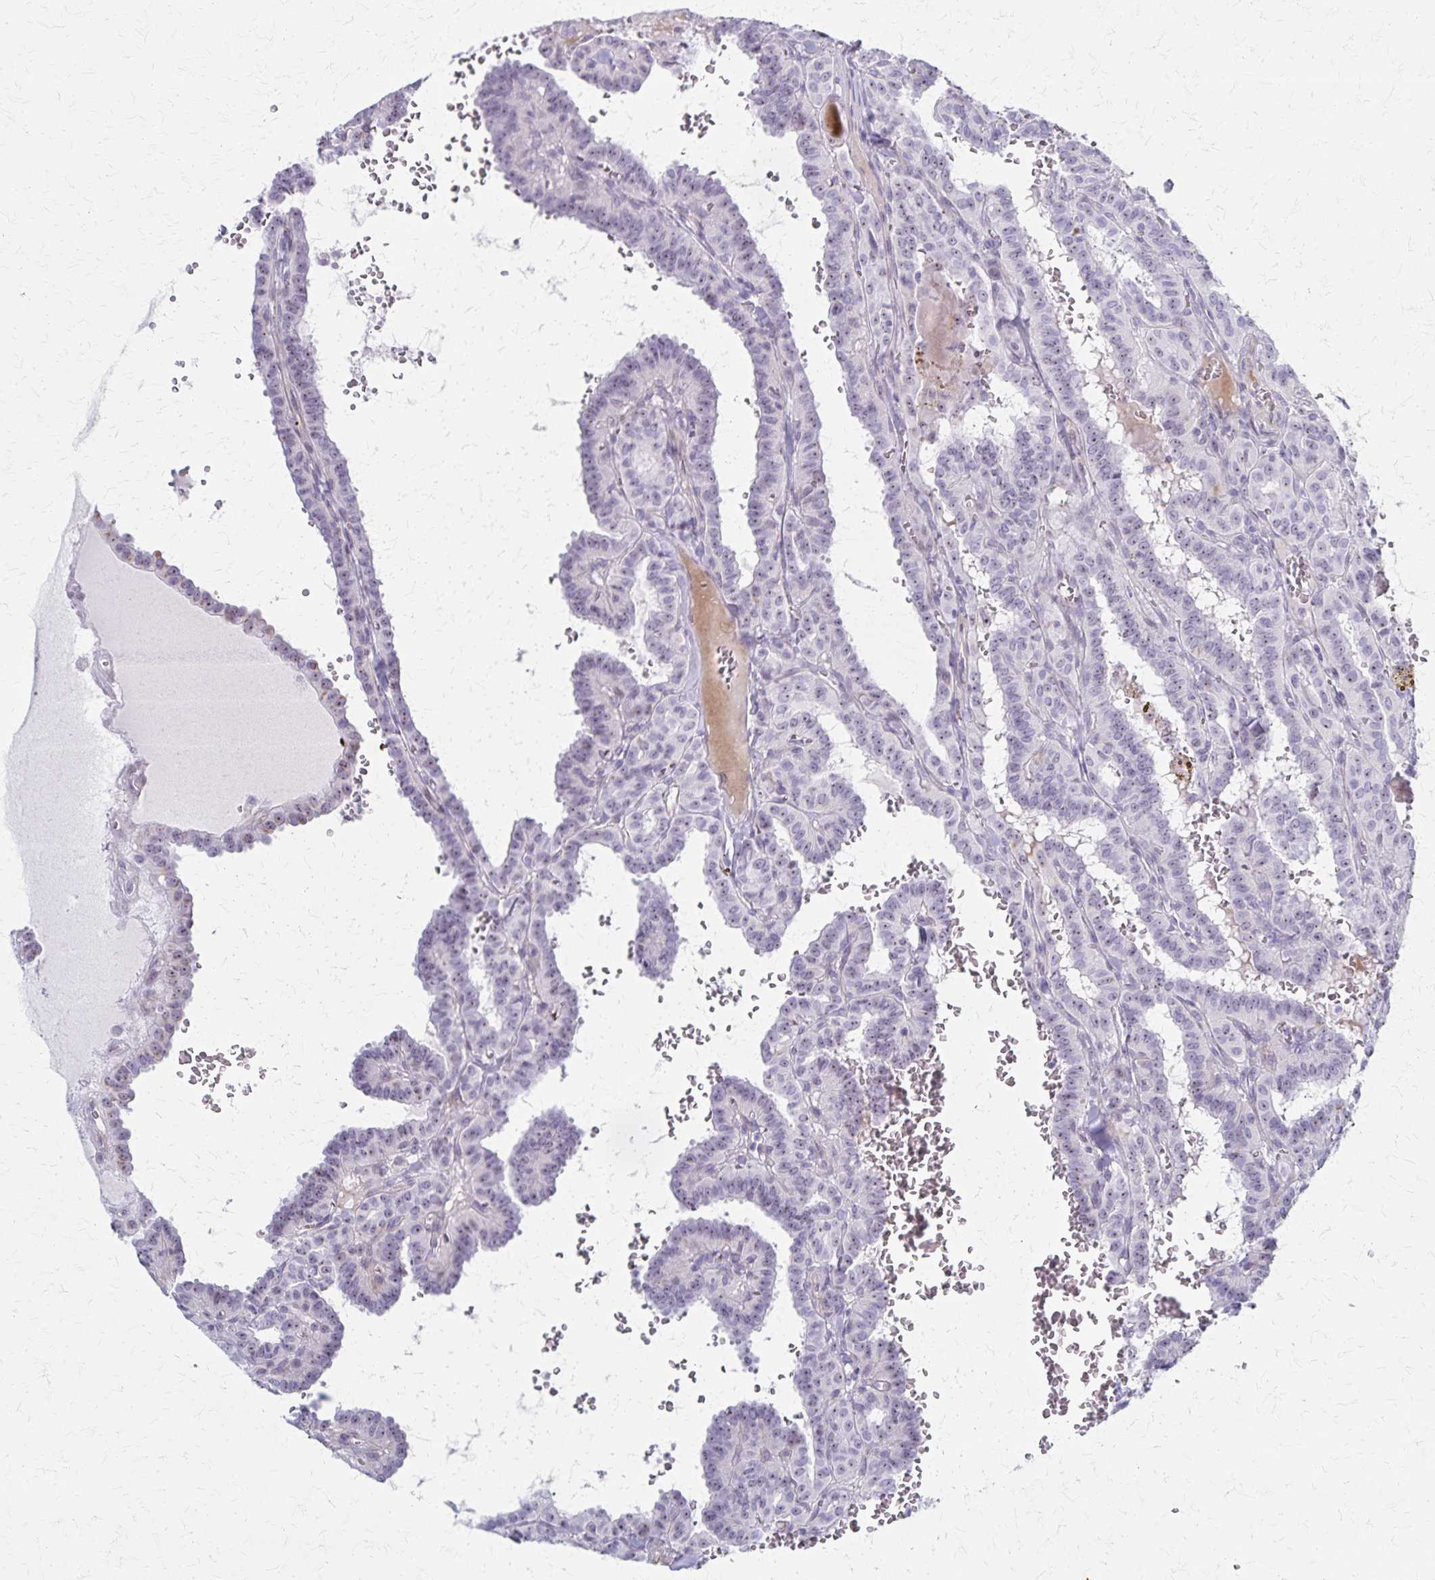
{"staining": {"intensity": "weak", "quantity": "25%-75%", "location": "nuclear"}, "tissue": "thyroid cancer", "cell_type": "Tumor cells", "image_type": "cancer", "snomed": [{"axis": "morphology", "description": "Papillary adenocarcinoma, NOS"}, {"axis": "topography", "description": "Thyroid gland"}], "caption": "A low amount of weak nuclear positivity is appreciated in approximately 25%-75% of tumor cells in thyroid cancer tissue. Immunohistochemistry (ihc) stains the protein in brown and the nuclei are stained blue.", "gene": "DLK2", "patient": {"sex": "female", "age": 21}}